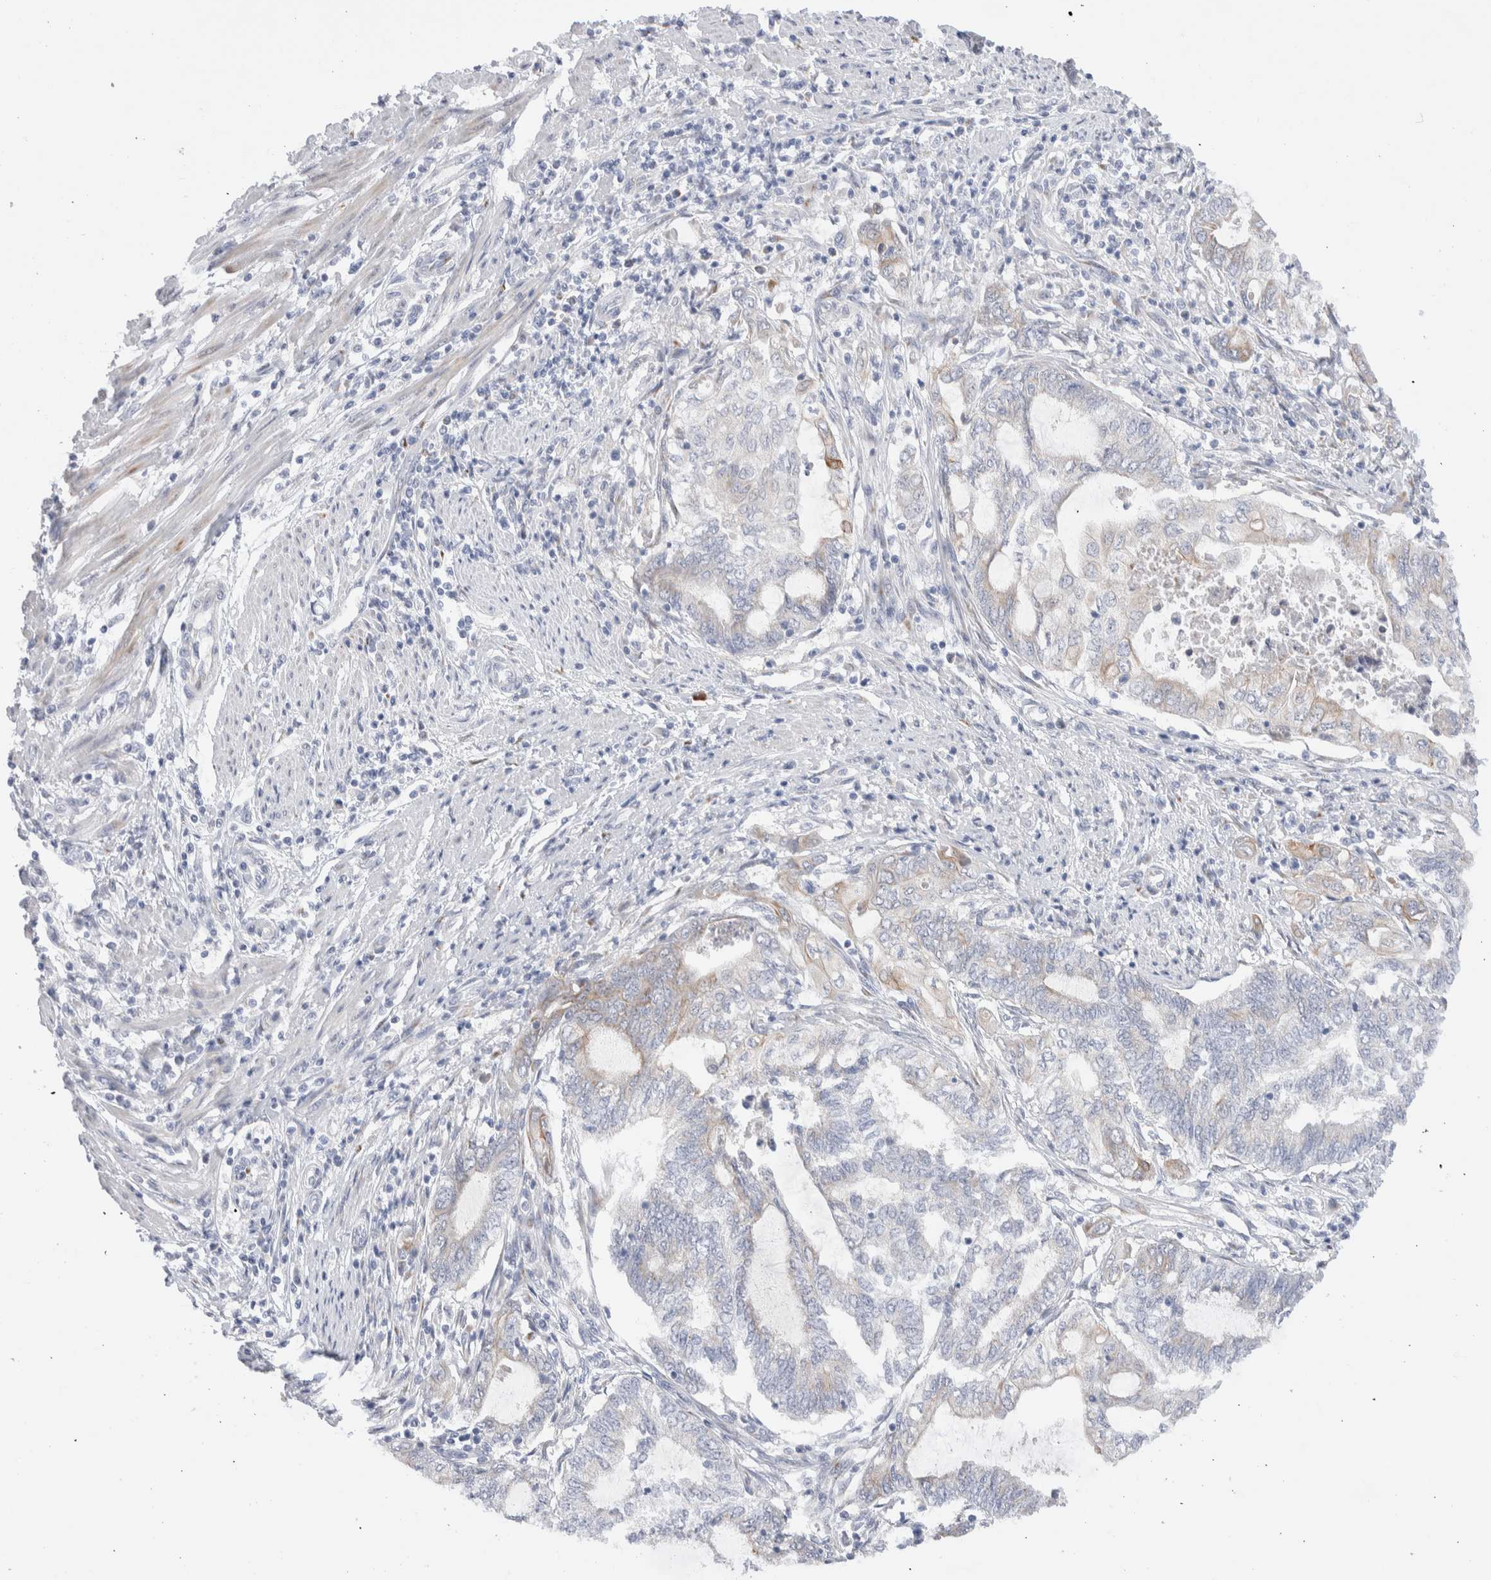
{"staining": {"intensity": "weak", "quantity": "<25%", "location": "cytoplasmic/membranous"}, "tissue": "endometrial cancer", "cell_type": "Tumor cells", "image_type": "cancer", "snomed": [{"axis": "morphology", "description": "Adenocarcinoma, NOS"}, {"axis": "topography", "description": "Uterus"}, {"axis": "topography", "description": "Endometrium"}], "caption": "An image of human endometrial cancer (adenocarcinoma) is negative for staining in tumor cells.", "gene": "C1orf112", "patient": {"sex": "female", "age": 70}}